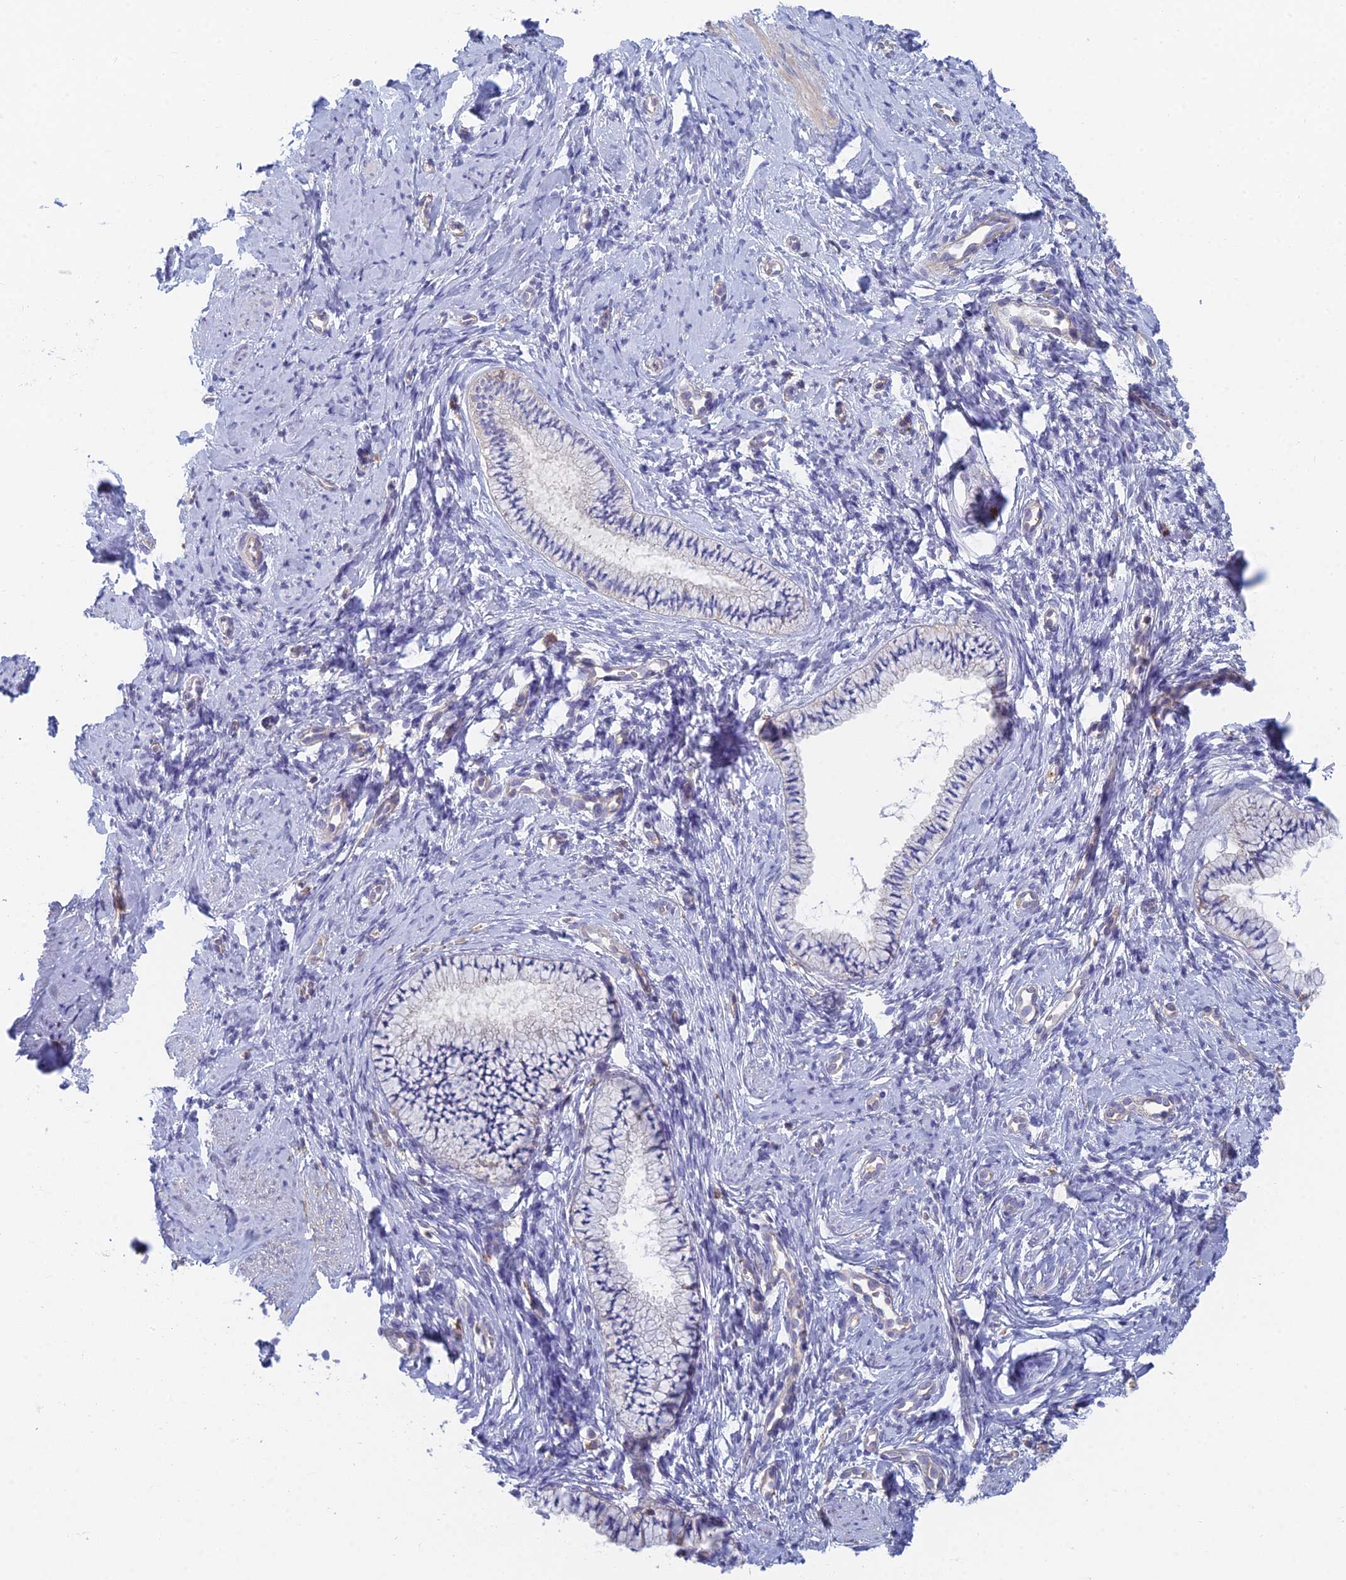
{"staining": {"intensity": "negative", "quantity": "none", "location": "none"}, "tissue": "cervix", "cell_type": "Glandular cells", "image_type": "normal", "snomed": [{"axis": "morphology", "description": "Normal tissue, NOS"}, {"axis": "topography", "description": "Cervix"}], "caption": "Immunohistochemistry of unremarkable human cervix shows no positivity in glandular cells.", "gene": "STRN4", "patient": {"sex": "female", "age": 57}}